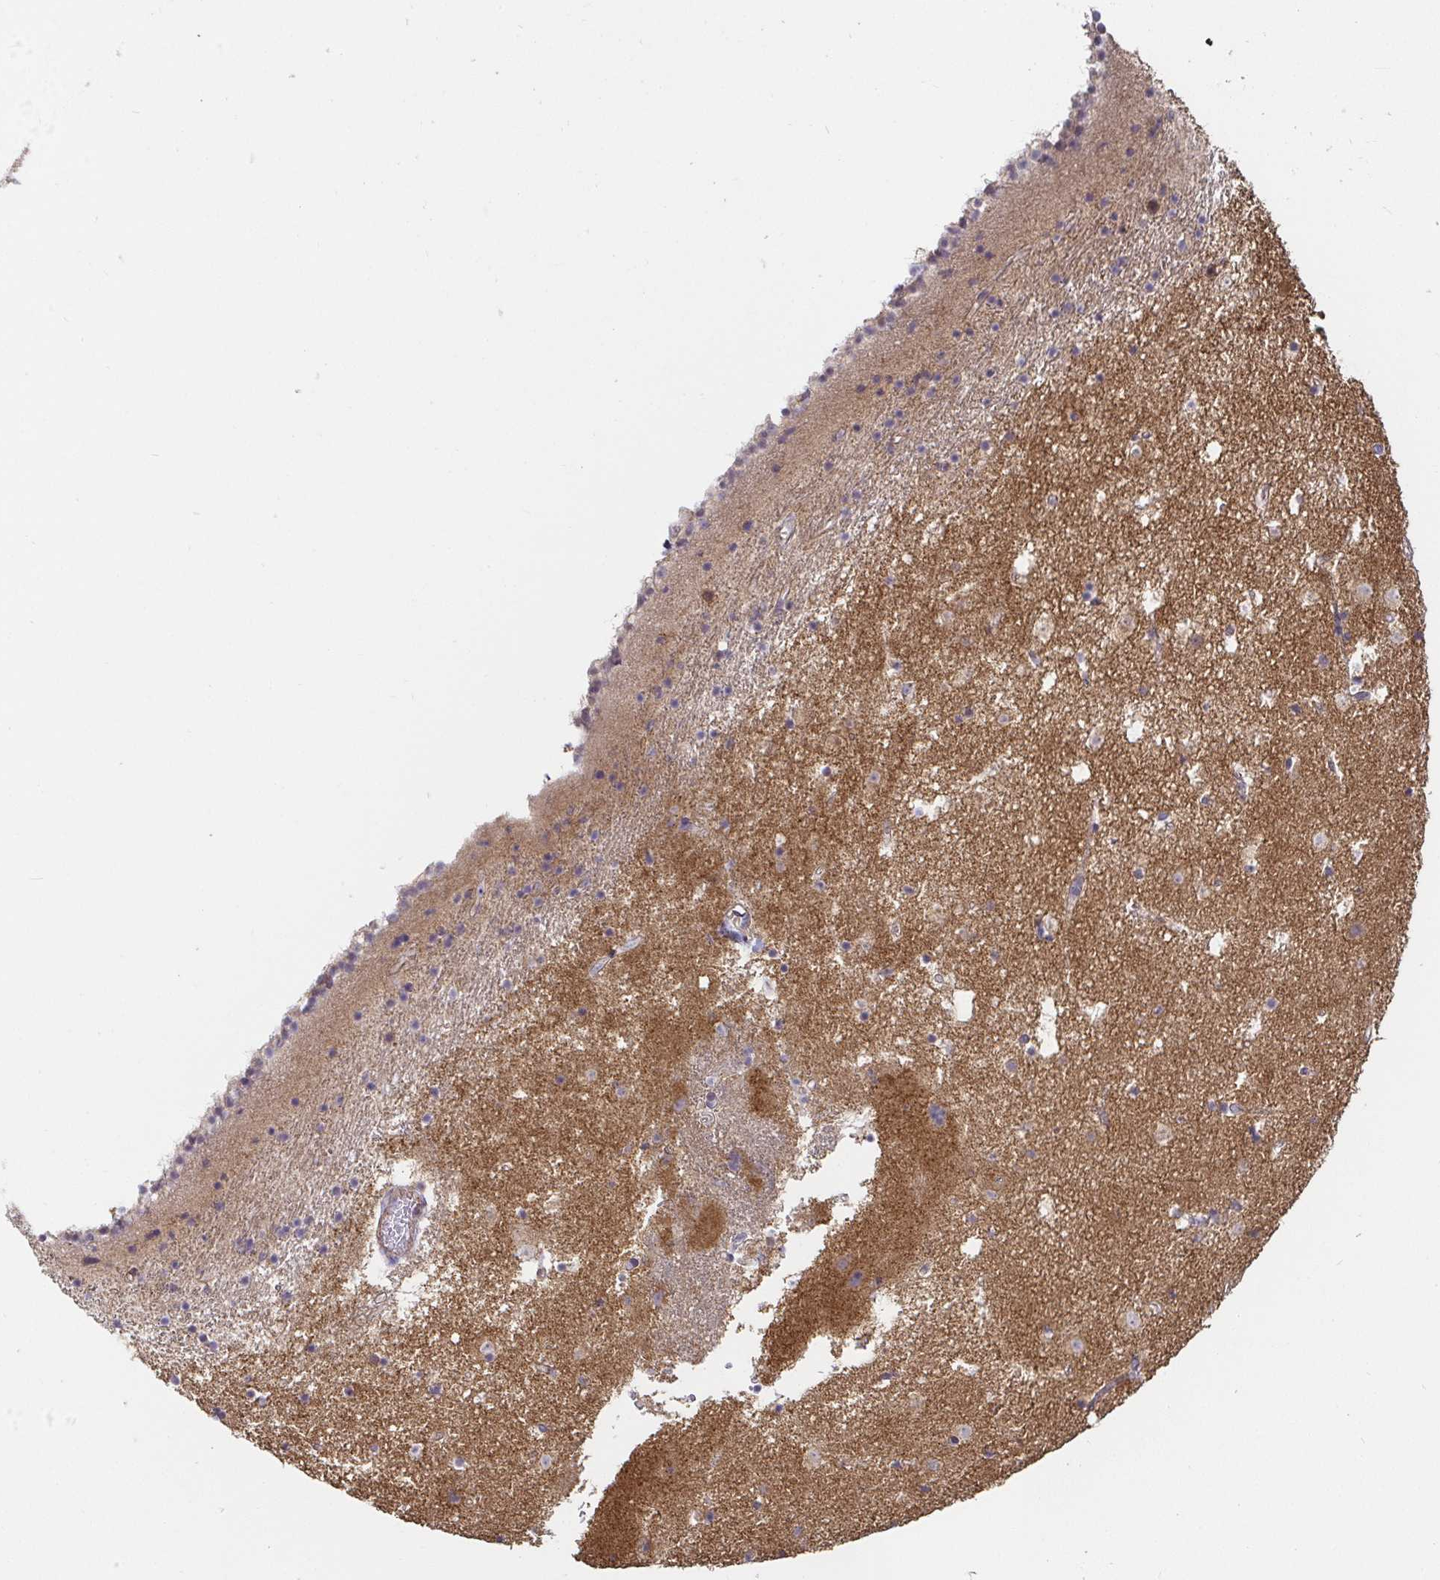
{"staining": {"intensity": "weak", "quantity": "<25%", "location": "cytoplasmic/membranous"}, "tissue": "caudate", "cell_type": "Glial cells", "image_type": "normal", "snomed": [{"axis": "morphology", "description": "Normal tissue, NOS"}, {"axis": "topography", "description": "Lateral ventricle wall"}], "caption": "An IHC photomicrograph of unremarkable caudate is shown. There is no staining in glial cells of caudate.", "gene": "CDH18", "patient": {"sex": "female", "age": 71}}